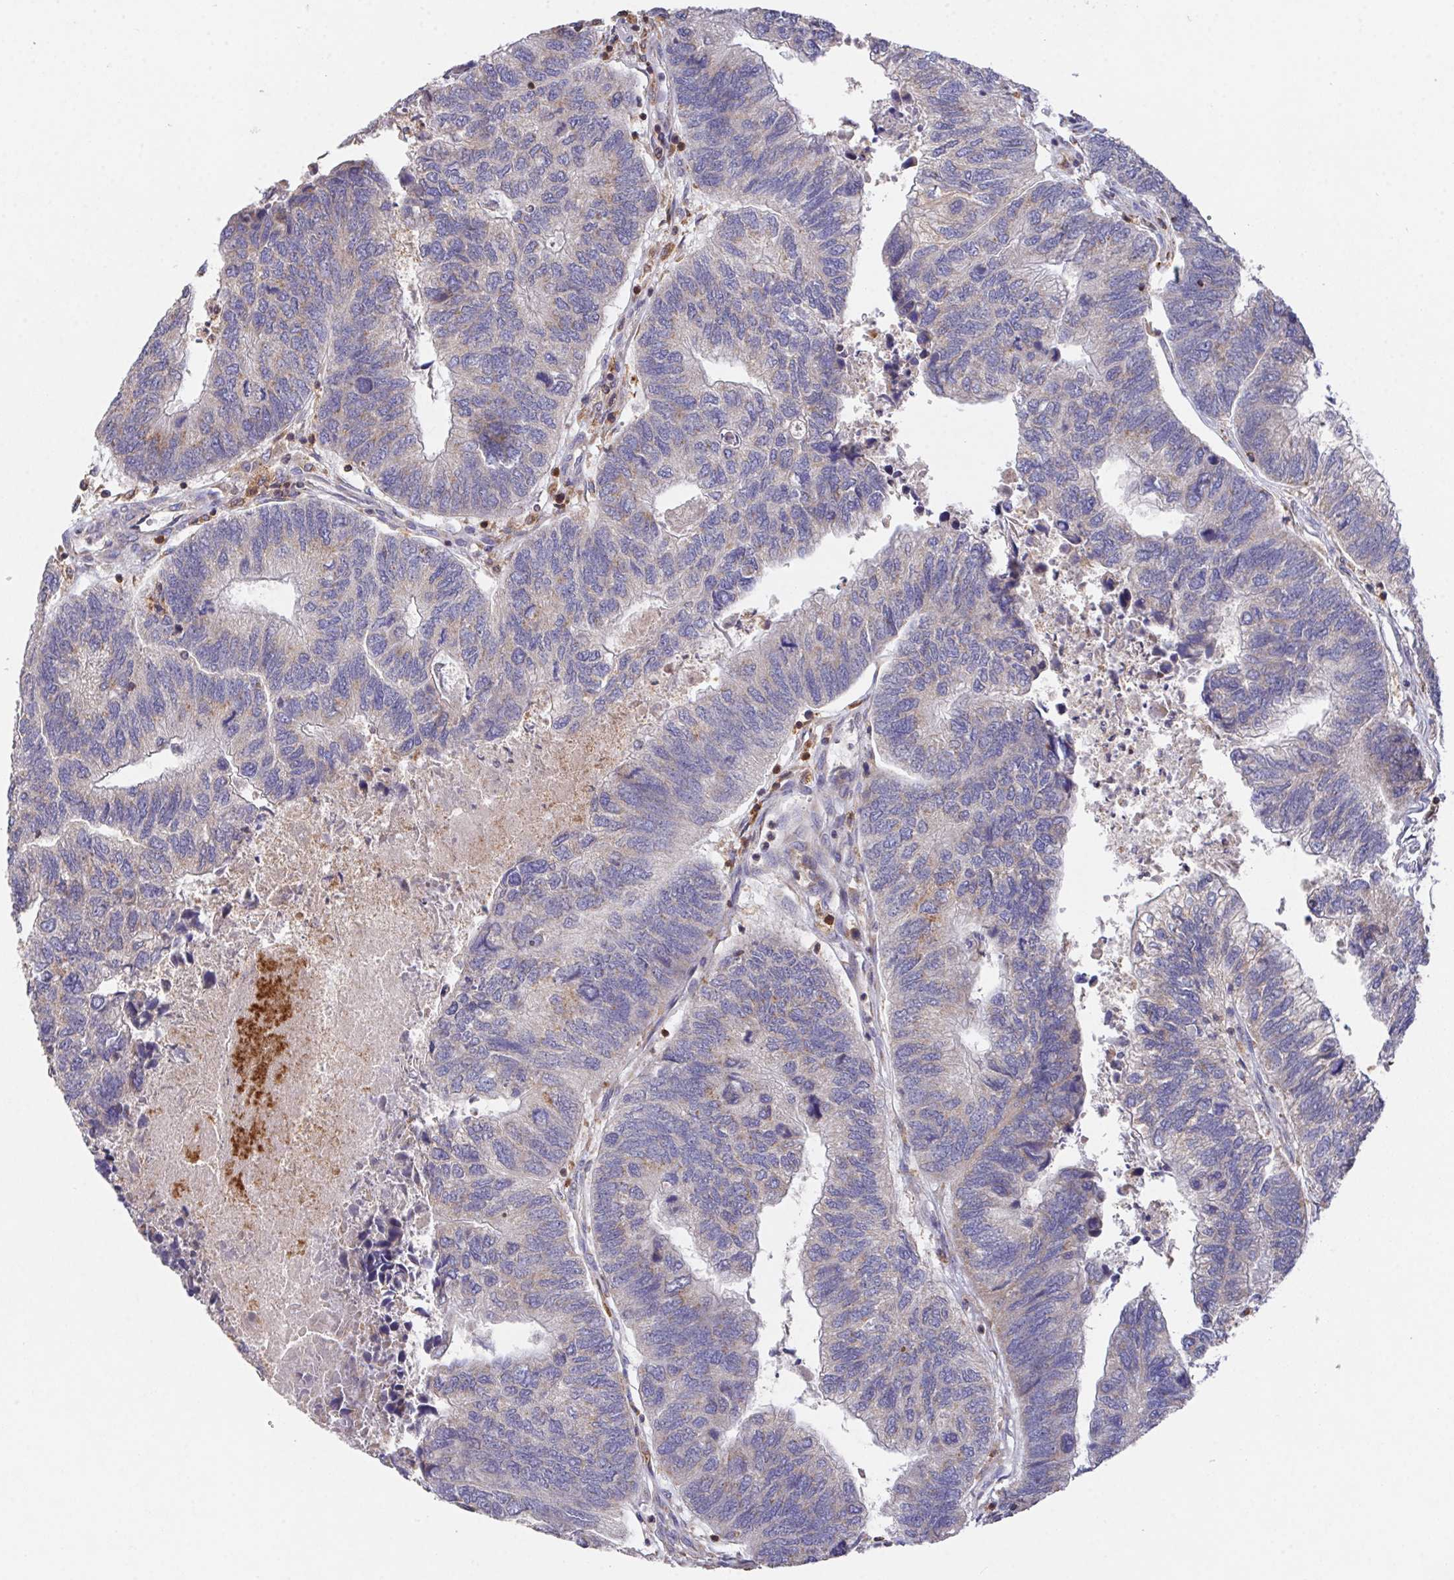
{"staining": {"intensity": "negative", "quantity": "none", "location": "none"}, "tissue": "colorectal cancer", "cell_type": "Tumor cells", "image_type": "cancer", "snomed": [{"axis": "morphology", "description": "Adenocarcinoma, NOS"}, {"axis": "topography", "description": "Colon"}], "caption": "This is a photomicrograph of immunohistochemistry staining of colorectal adenocarcinoma, which shows no expression in tumor cells.", "gene": "FAM241A", "patient": {"sex": "female", "age": 67}}